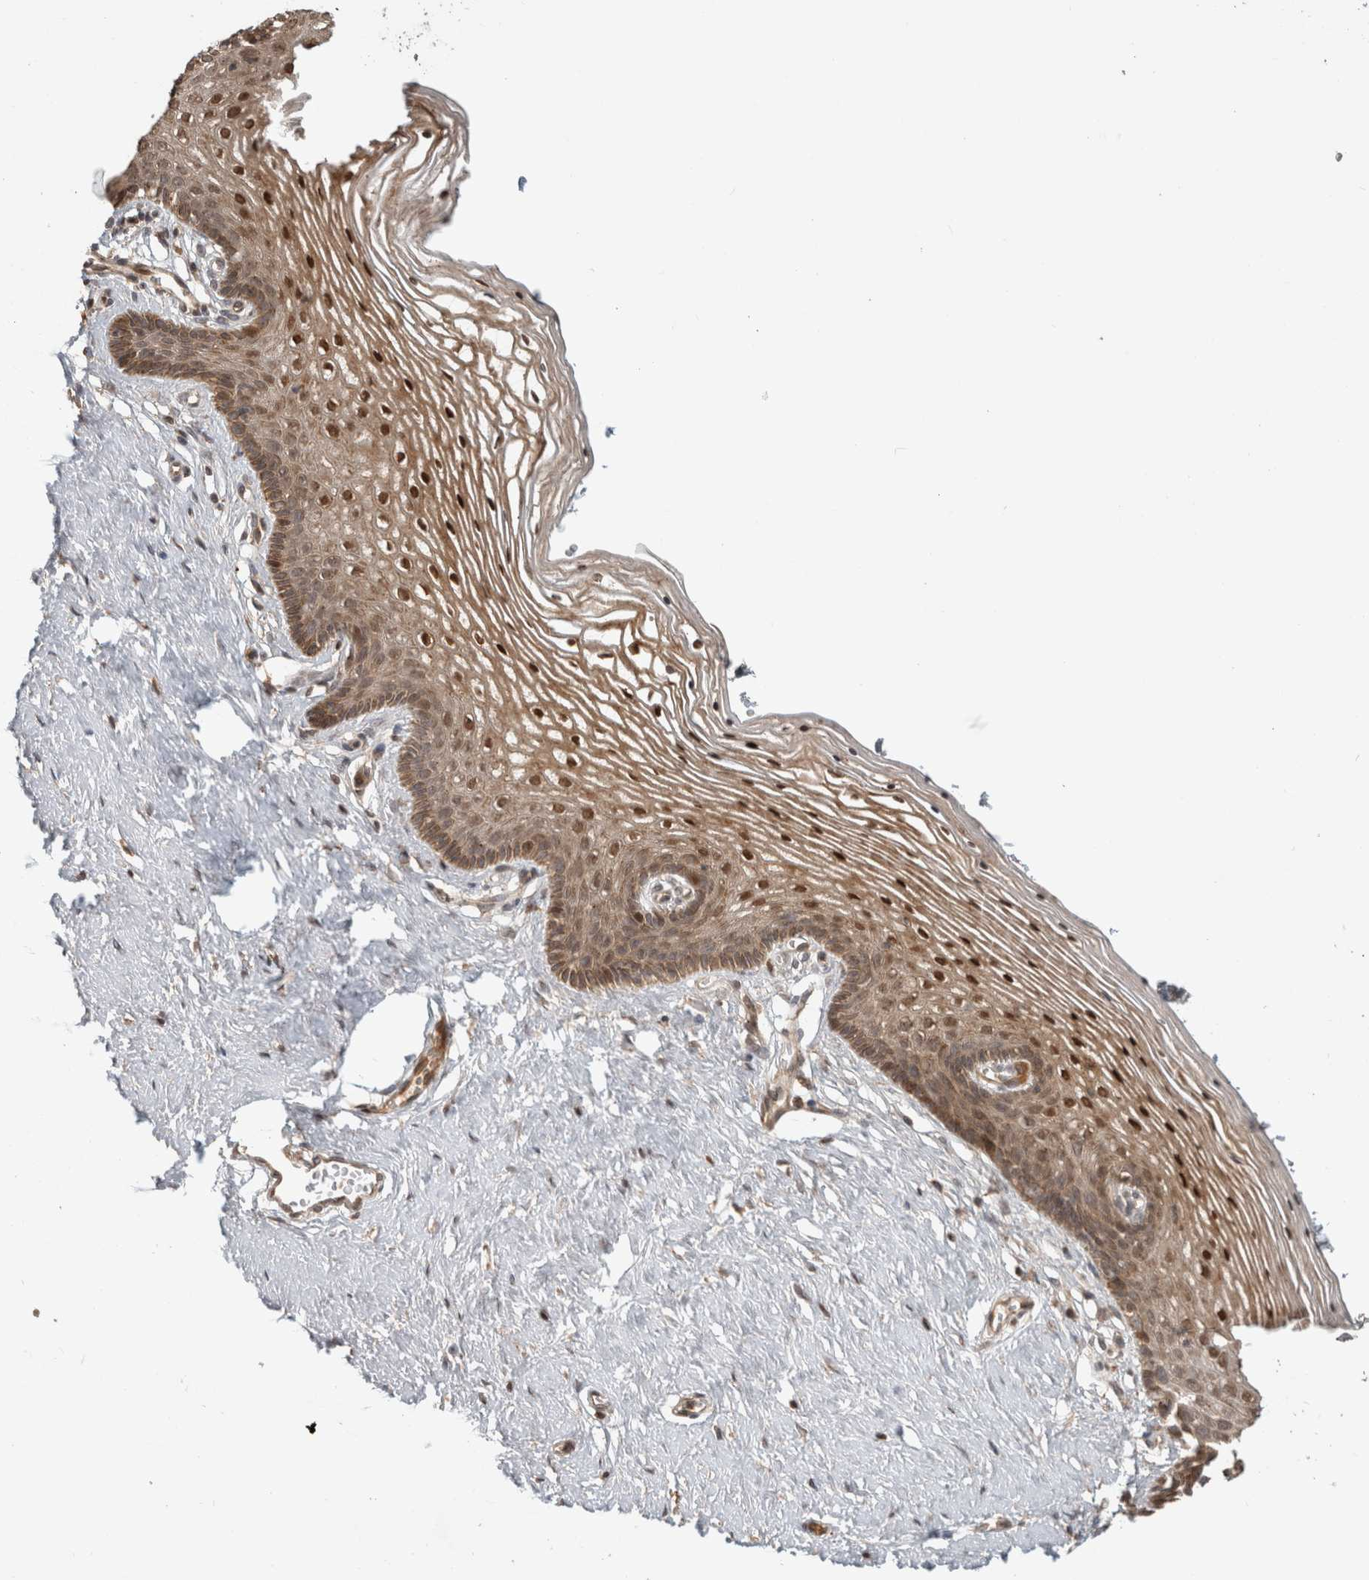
{"staining": {"intensity": "strong", "quantity": ">75%", "location": "cytoplasmic/membranous,nuclear"}, "tissue": "vagina", "cell_type": "Squamous epithelial cells", "image_type": "normal", "snomed": [{"axis": "morphology", "description": "Normal tissue, NOS"}, {"axis": "topography", "description": "Vagina"}], "caption": "This image demonstrates immunohistochemistry staining of normal vagina, with high strong cytoplasmic/membranous,nuclear expression in approximately >75% of squamous epithelial cells.", "gene": "PITPNC1", "patient": {"sex": "female", "age": 32}}